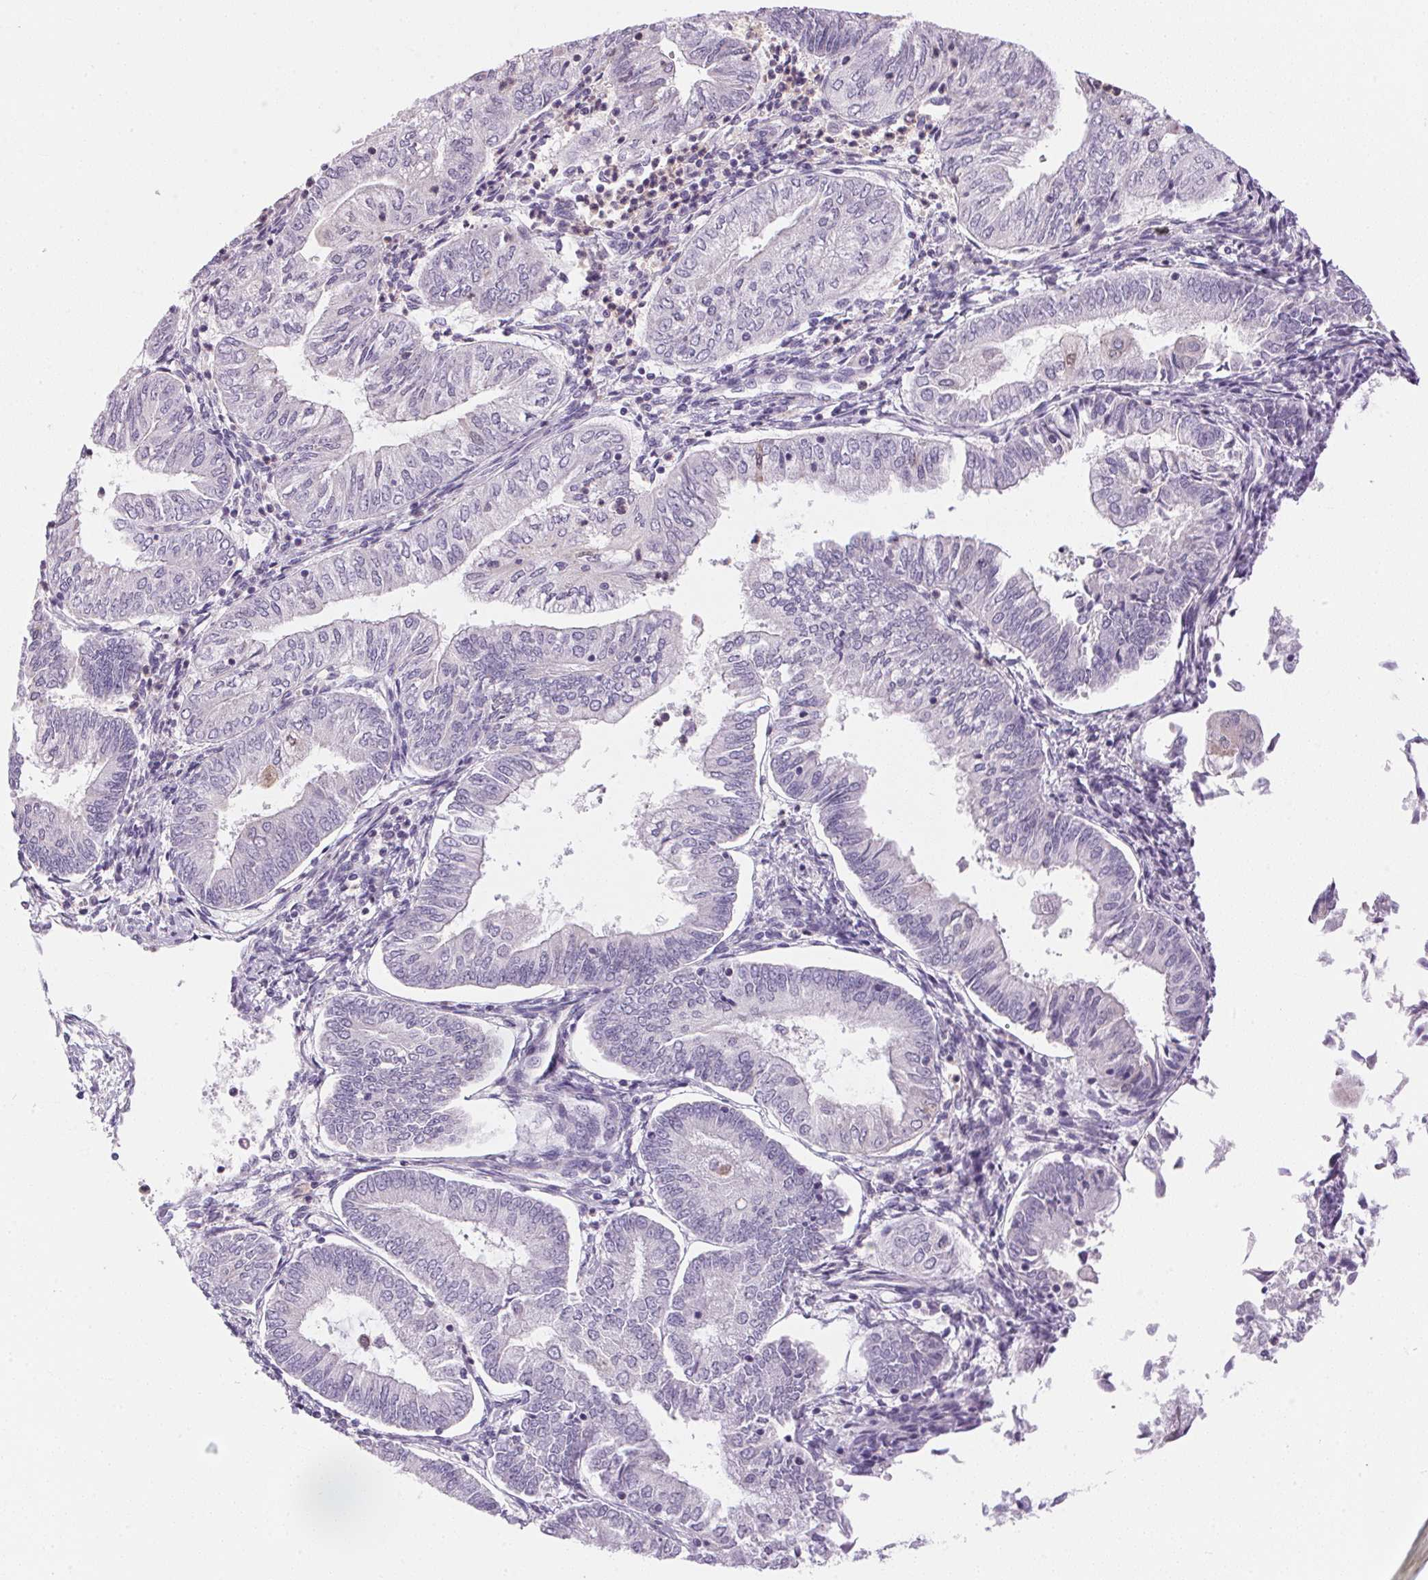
{"staining": {"intensity": "negative", "quantity": "none", "location": "none"}, "tissue": "endometrial cancer", "cell_type": "Tumor cells", "image_type": "cancer", "snomed": [{"axis": "morphology", "description": "Adenocarcinoma, NOS"}, {"axis": "topography", "description": "Endometrium"}], "caption": "Immunohistochemistry of endometrial adenocarcinoma displays no positivity in tumor cells. (Immunohistochemistry (ihc), brightfield microscopy, high magnification).", "gene": "ECPAS", "patient": {"sex": "female", "age": 55}}